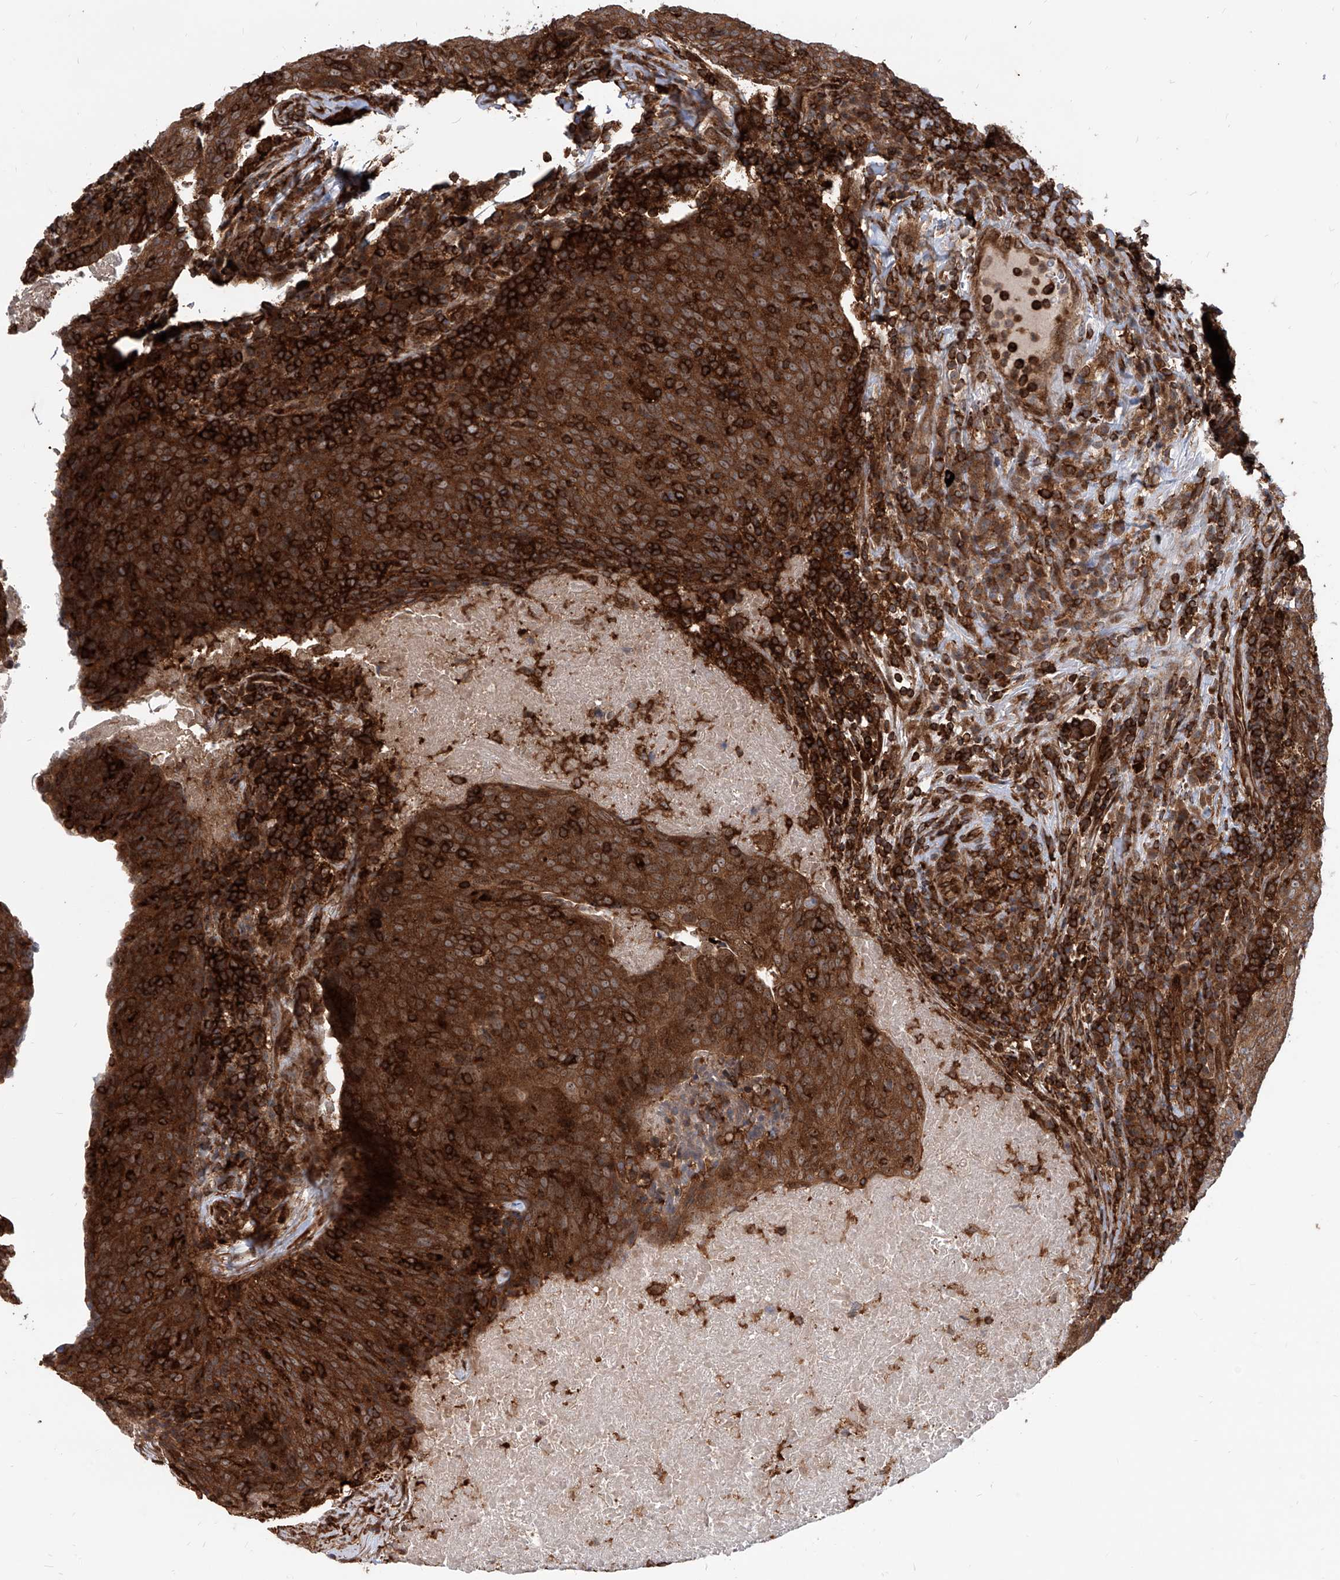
{"staining": {"intensity": "strong", "quantity": ">75%", "location": "cytoplasmic/membranous"}, "tissue": "head and neck cancer", "cell_type": "Tumor cells", "image_type": "cancer", "snomed": [{"axis": "morphology", "description": "Squamous cell carcinoma, NOS"}, {"axis": "morphology", "description": "Squamous cell carcinoma, metastatic, NOS"}, {"axis": "topography", "description": "Lymph node"}, {"axis": "topography", "description": "Head-Neck"}], "caption": "Immunohistochemical staining of head and neck cancer displays high levels of strong cytoplasmic/membranous positivity in about >75% of tumor cells. Immunohistochemistry stains the protein in brown and the nuclei are stained blue.", "gene": "MAGED2", "patient": {"sex": "male", "age": 62}}